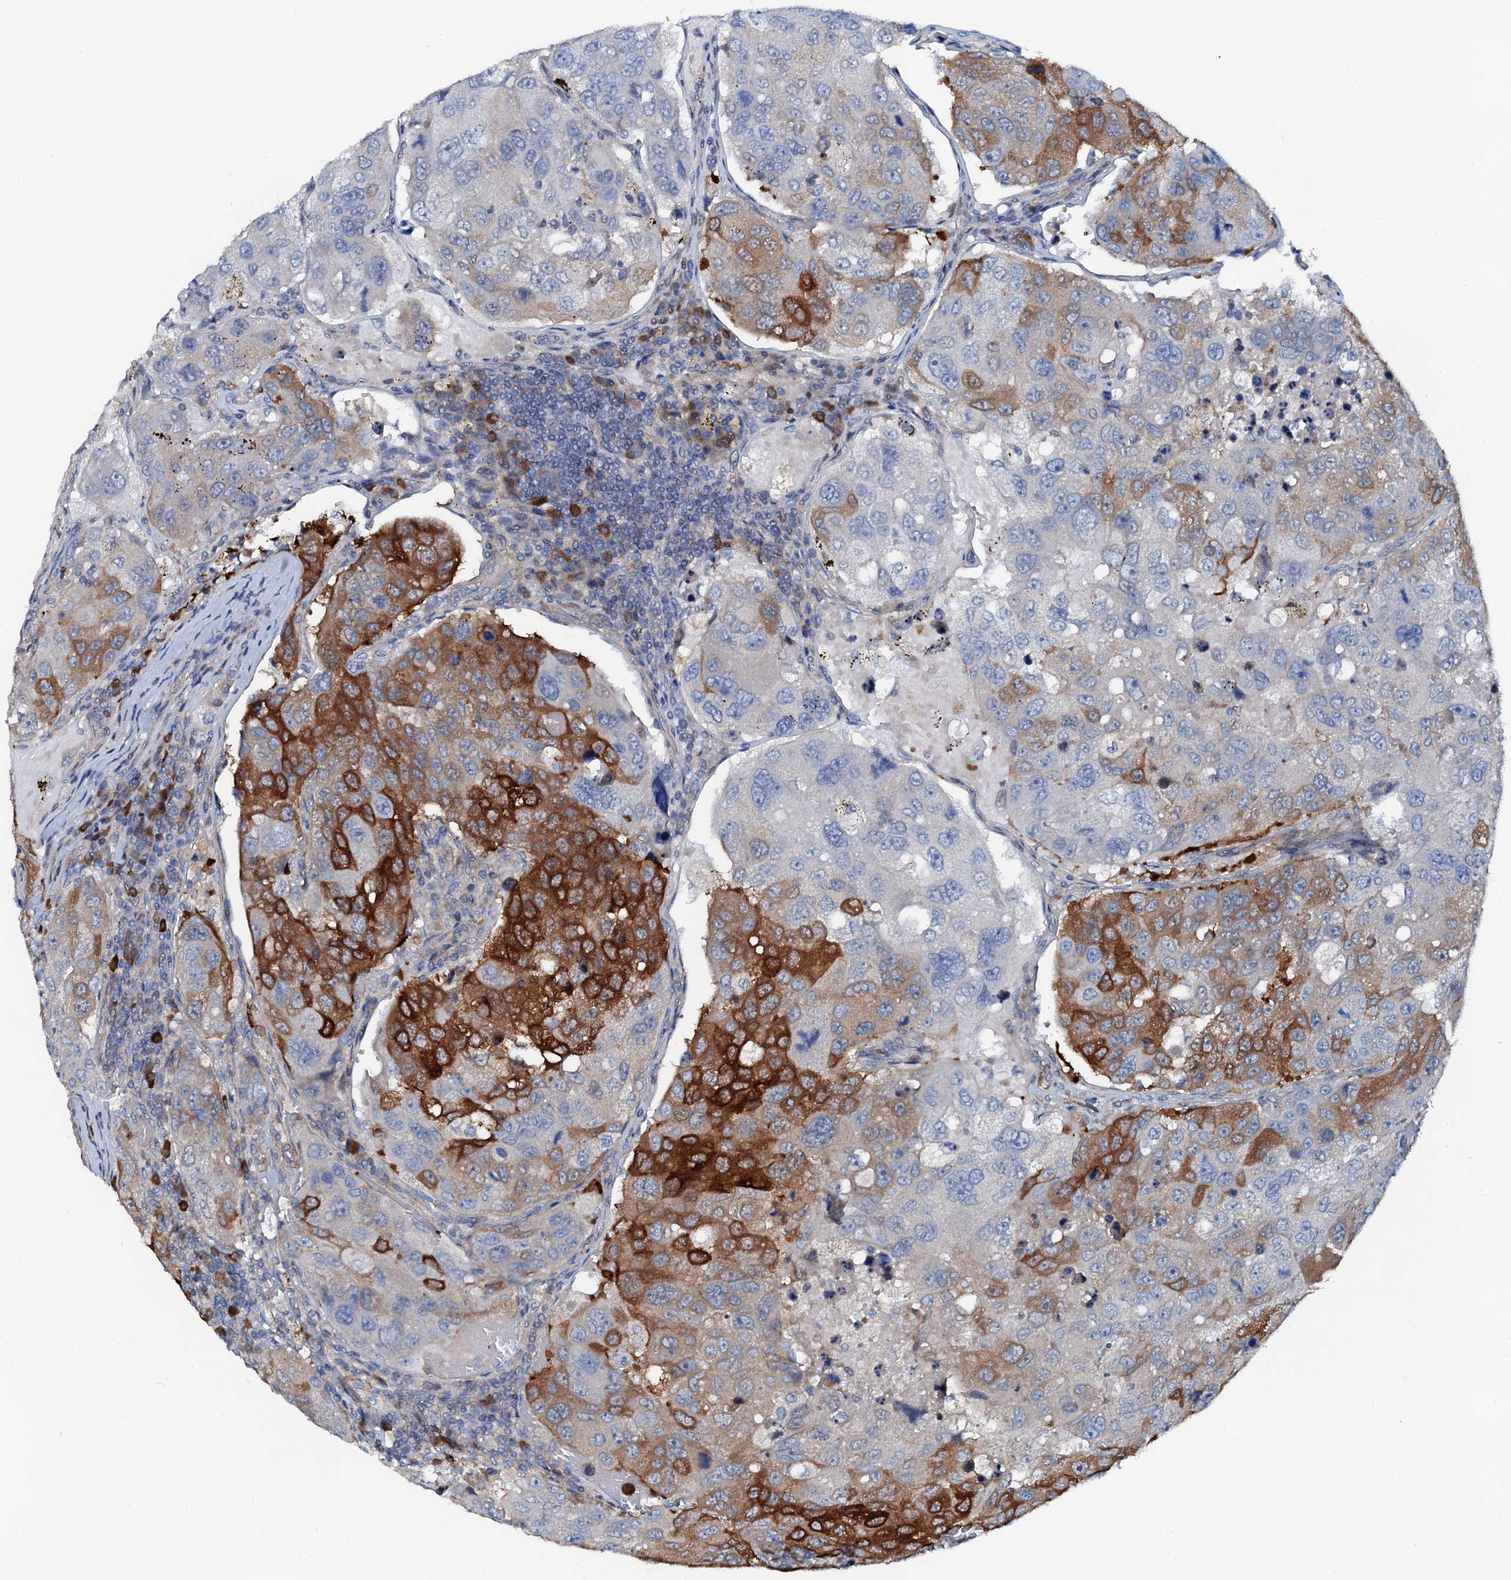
{"staining": {"intensity": "strong", "quantity": "<25%", "location": "cytoplasmic/membranous"}, "tissue": "urothelial cancer", "cell_type": "Tumor cells", "image_type": "cancer", "snomed": [{"axis": "morphology", "description": "Urothelial carcinoma, High grade"}, {"axis": "topography", "description": "Lymph node"}, {"axis": "topography", "description": "Urinary bladder"}], "caption": "Protein staining exhibits strong cytoplasmic/membranous staining in about <25% of tumor cells in high-grade urothelial carcinoma.", "gene": "GFOD2", "patient": {"sex": "male", "age": 51}}